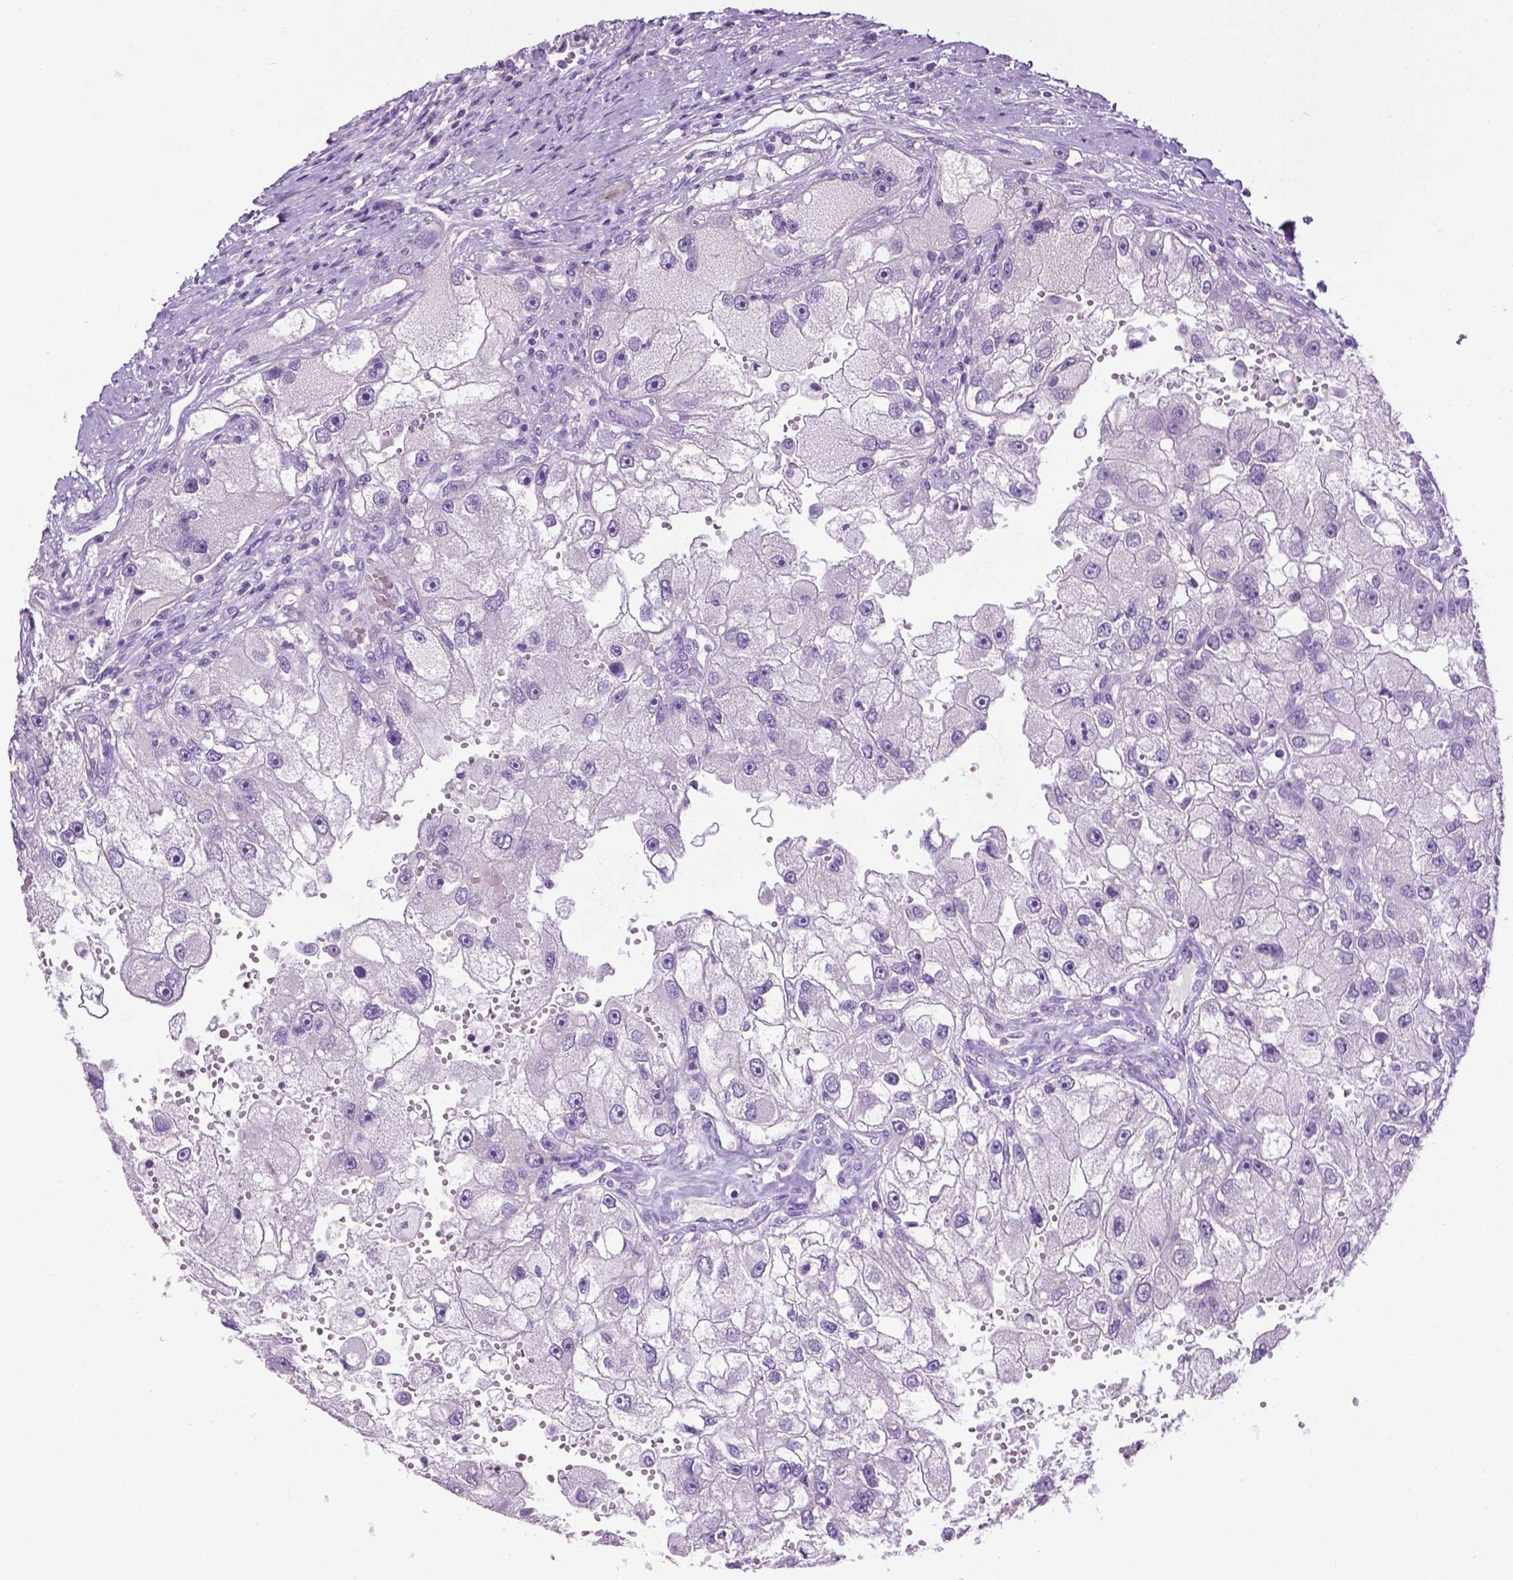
{"staining": {"intensity": "negative", "quantity": "none", "location": "none"}, "tissue": "renal cancer", "cell_type": "Tumor cells", "image_type": "cancer", "snomed": [{"axis": "morphology", "description": "Adenocarcinoma, NOS"}, {"axis": "topography", "description": "Kidney"}], "caption": "Immunohistochemical staining of renal adenocarcinoma shows no significant expression in tumor cells.", "gene": "TACSTD2", "patient": {"sex": "male", "age": 63}}